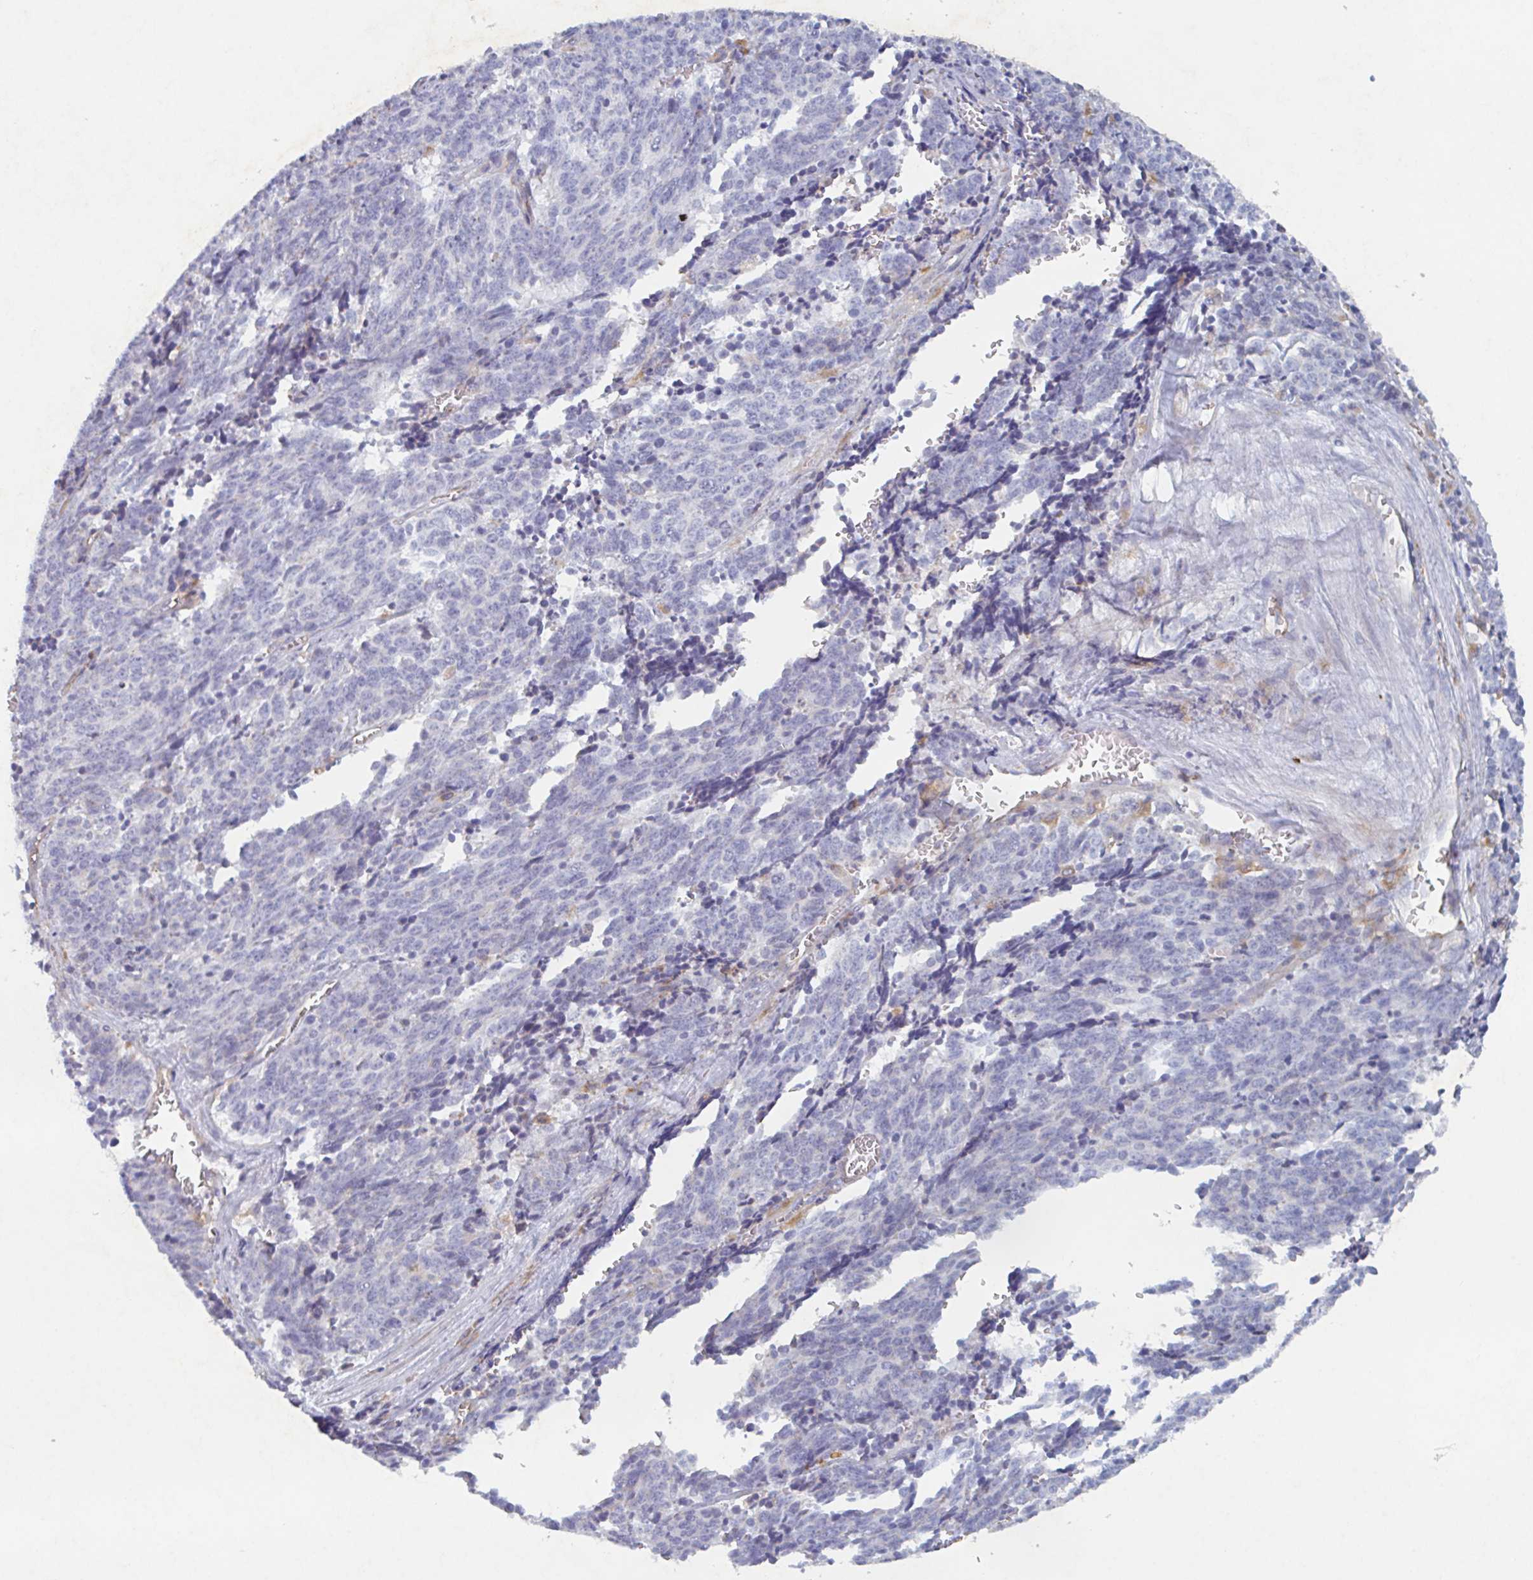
{"staining": {"intensity": "negative", "quantity": "none", "location": "none"}, "tissue": "cervical cancer", "cell_type": "Tumor cells", "image_type": "cancer", "snomed": [{"axis": "morphology", "description": "Squamous cell carcinoma, NOS"}, {"axis": "topography", "description": "Cervix"}], "caption": "A photomicrograph of human squamous cell carcinoma (cervical) is negative for staining in tumor cells. (DAB IHC, high magnification).", "gene": "MANBA", "patient": {"sex": "female", "age": 29}}